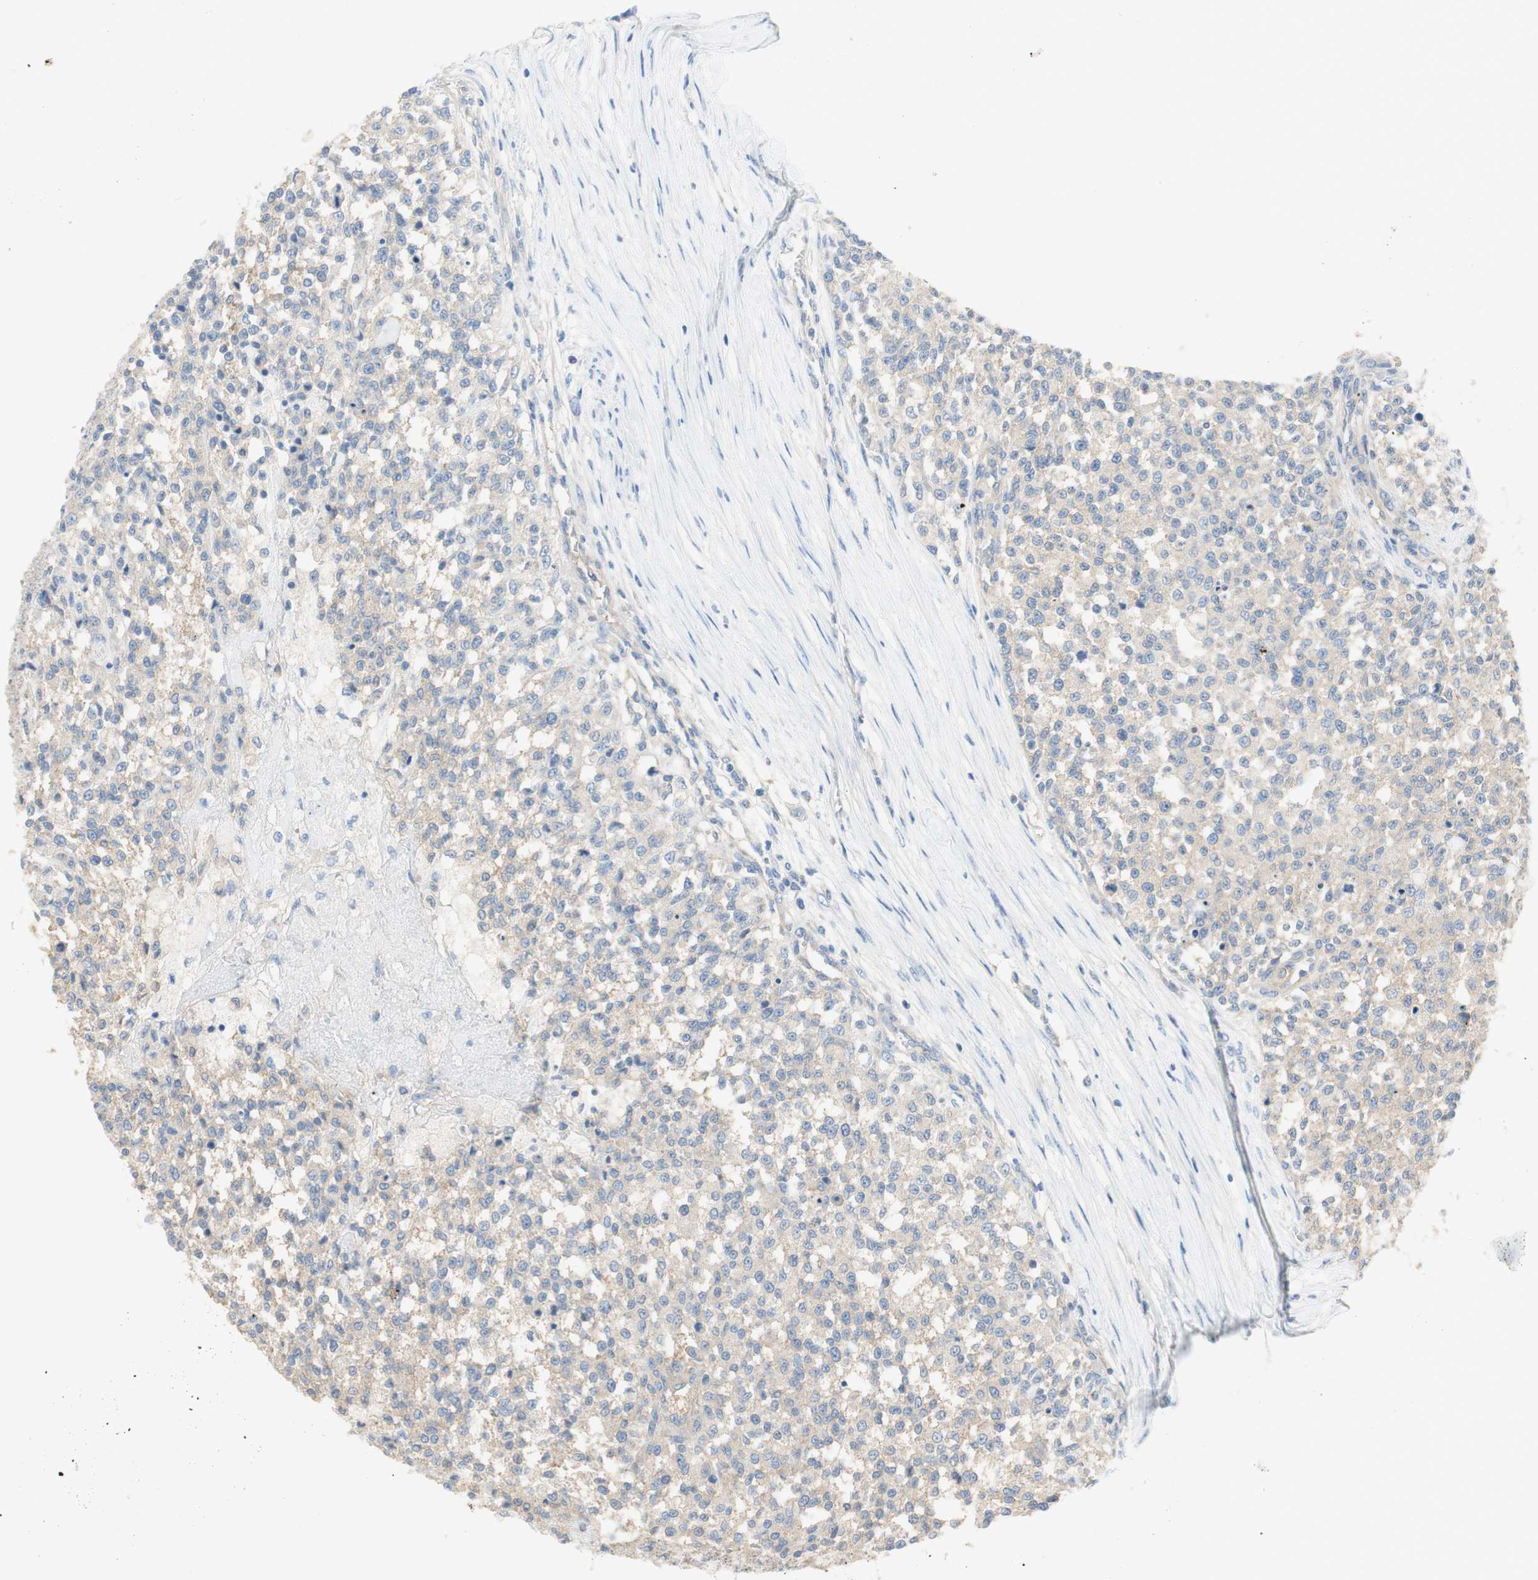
{"staining": {"intensity": "negative", "quantity": "none", "location": "none"}, "tissue": "testis cancer", "cell_type": "Tumor cells", "image_type": "cancer", "snomed": [{"axis": "morphology", "description": "Seminoma, NOS"}, {"axis": "topography", "description": "Testis"}], "caption": "The histopathology image displays no staining of tumor cells in seminoma (testis).", "gene": "ATP2B1", "patient": {"sex": "male", "age": 59}}